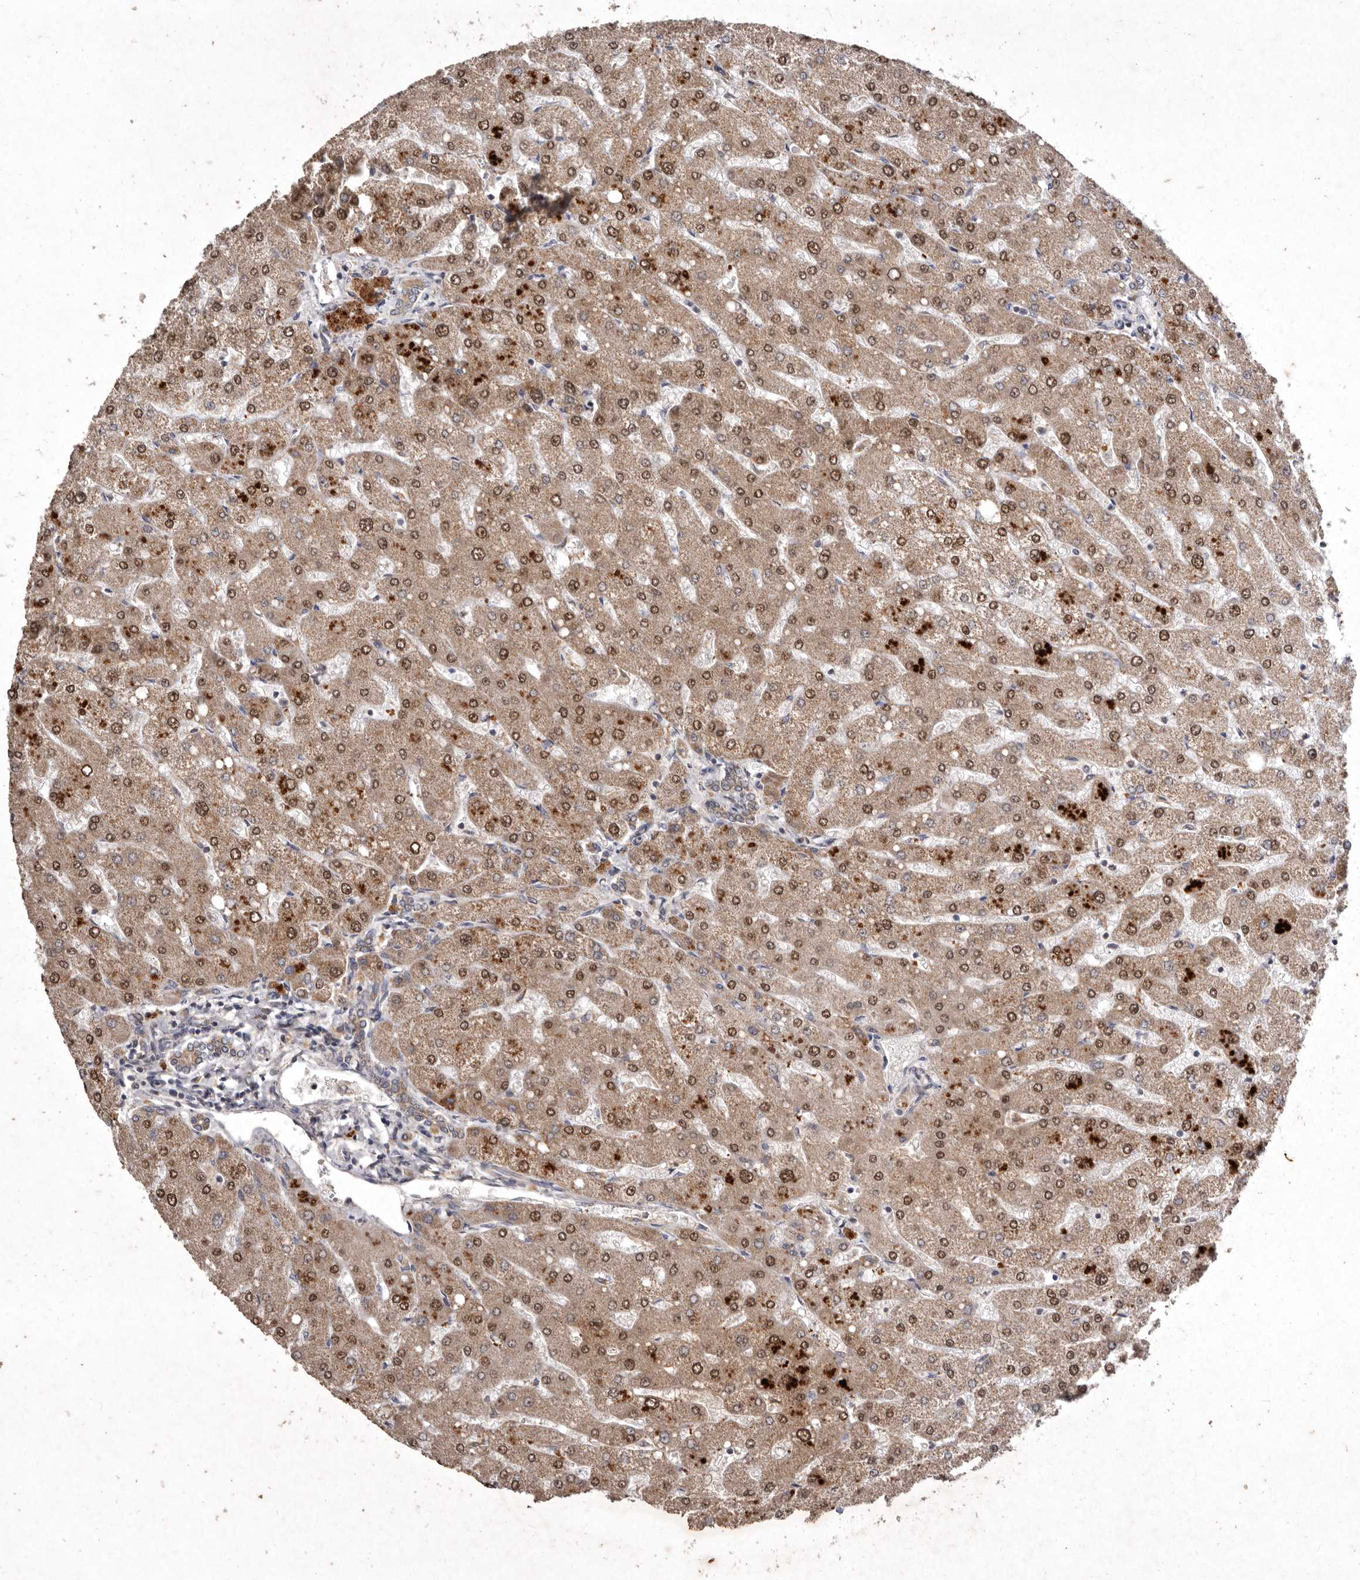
{"staining": {"intensity": "moderate", "quantity": ">75%", "location": "cytoplasmic/membranous"}, "tissue": "liver", "cell_type": "Cholangiocytes", "image_type": "normal", "snomed": [{"axis": "morphology", "description": "Normal tissue, NOS"}, {"axis": "topography", "description": "Liver"}], "caption": "Cholangiocytes demonstrate medium levels of moderate cytoplasmic/membranous staining in approximately >75% of cells in normal liver.", "gene": "FLAD1", "patient": {"sex": "male", "age": 55}}